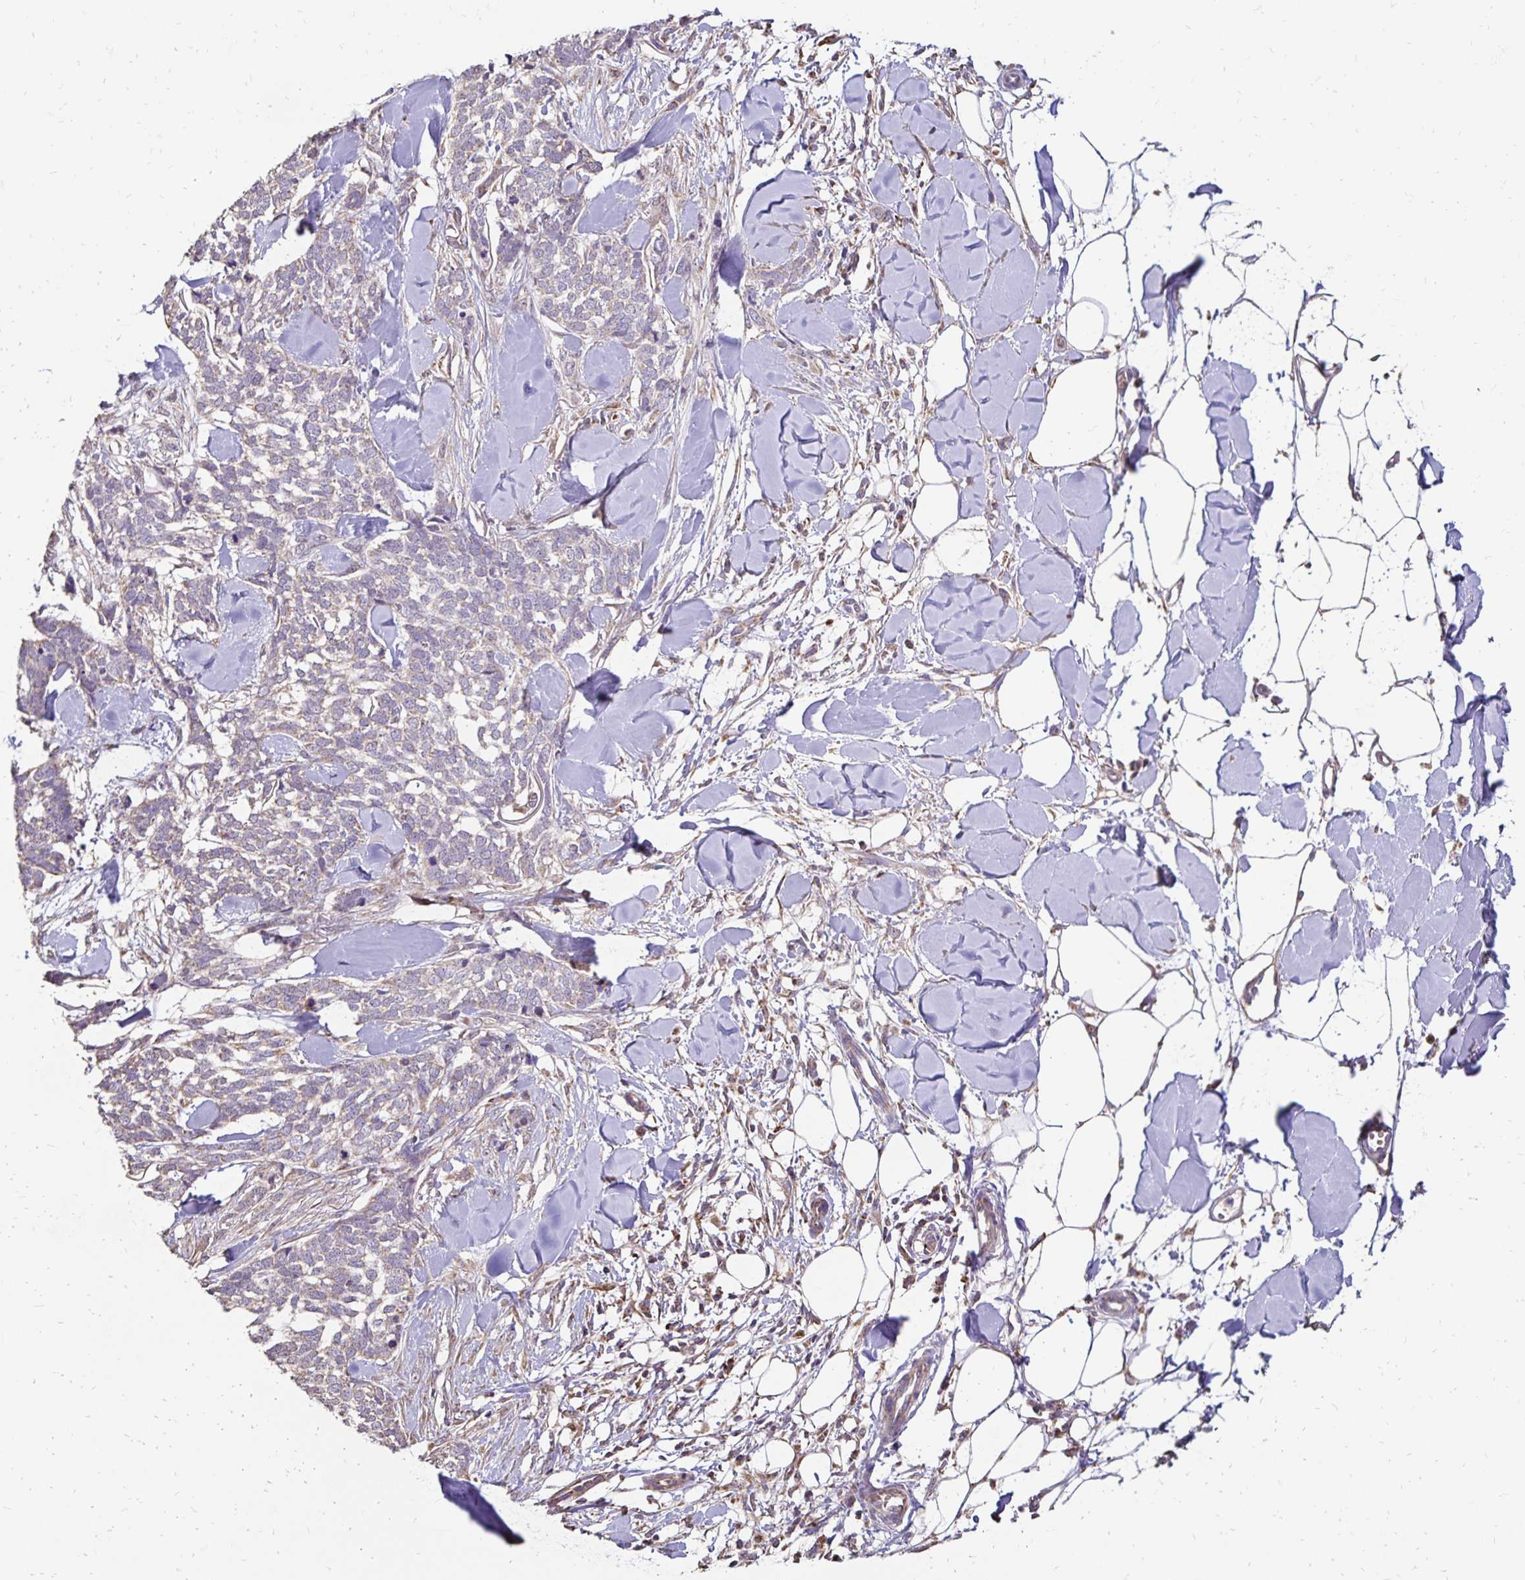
{"staining": {"intensity": "negative", "quantity": "none", "location": "none"}, "tissue": "skin cancer", "cell_type": "Tumor cells", "image_type": "cancer", "snomed": [{"axis": "morphology", "description": "Basal cell carcinoma"}, {"axis": "topography", "description": "Skin"}], "caption": "Image shows no protein expression in tumor cells of basal cell carcinoma (skin) tissue.", "gene": "EMC10", "patient": {"sex": "female", "age": 59}}